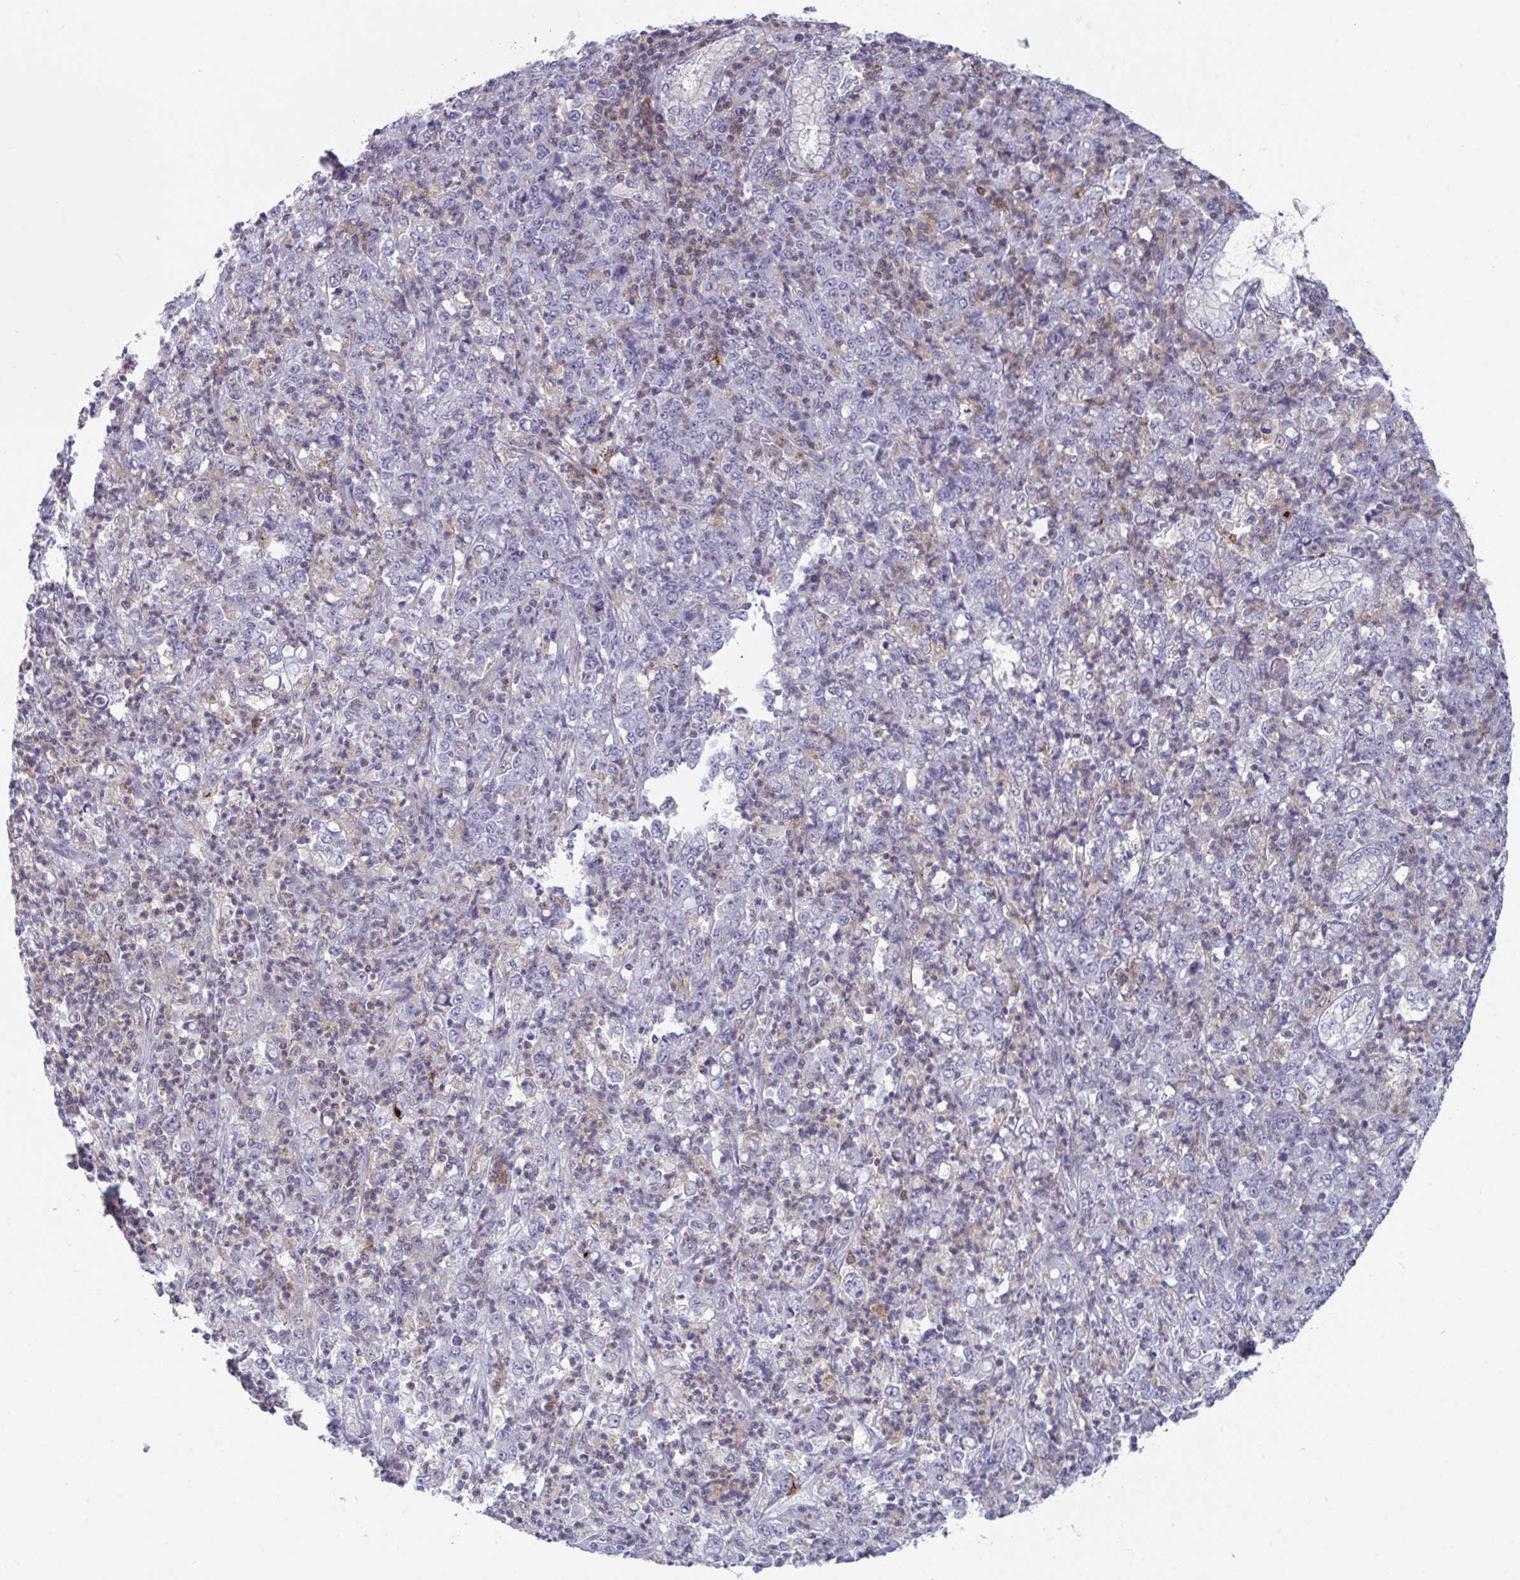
{"staining": {"intensity": "negative", "quantity": "none", "location": "none"}, "tissue": "stomach cancer", "cell_type": "Tumor cells", "image_type": "cancer", "snomed": [{"axis": "morphology", "description": "Adenocarcinoma, NOS"}, {"axis": "topography", "description": "Stomach, lower"}], "caption": "Tumor cells are negative for protein expression in human stomach cancer.", "gene": "DISP2", "patient": {"sex": "female", "age": 71}}